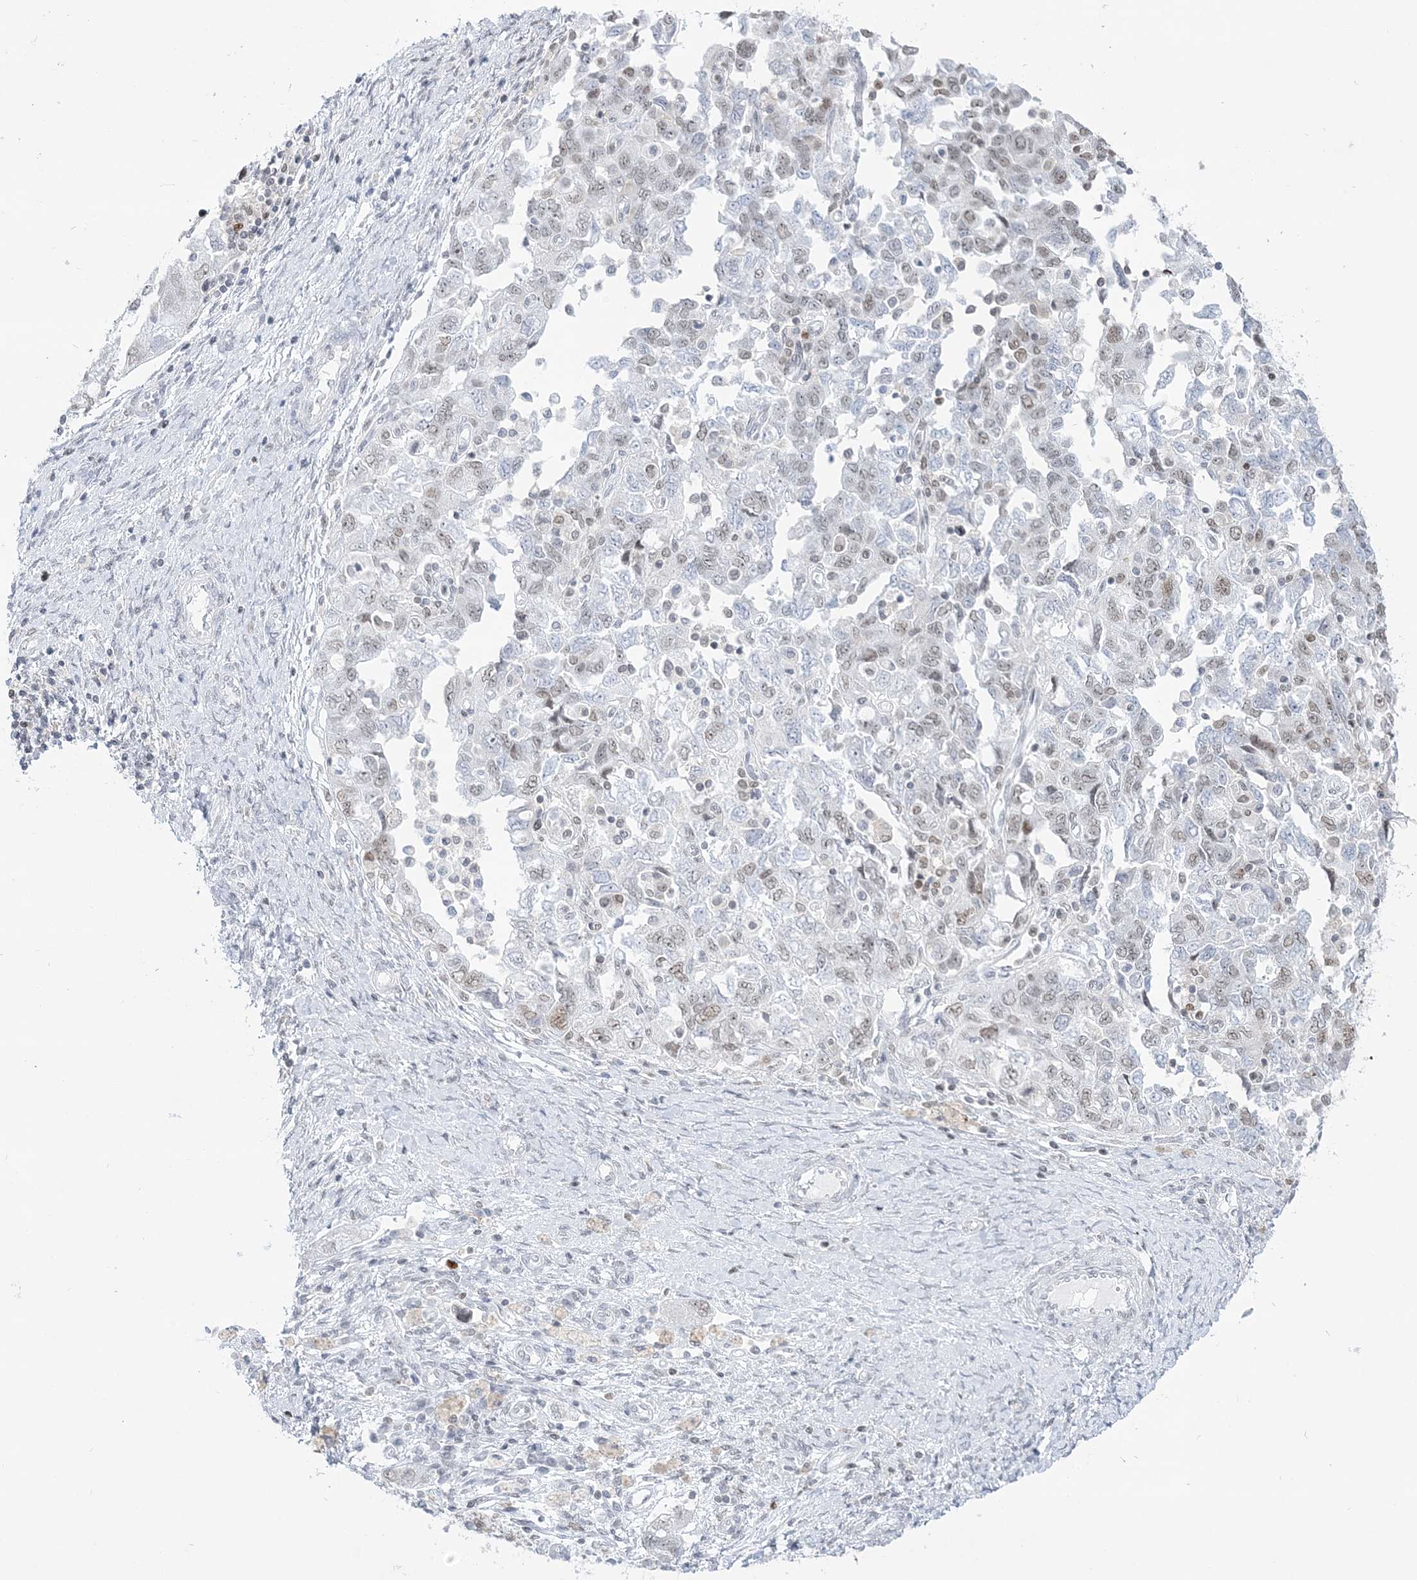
{"staining": {"intensity": "weak", "quantity": "<25%", "location": "nuclear"}, "tissue": "ovarian cancer", "cell_type": "Tumor cells", "image_type": "cancer", "snomed": [{"axis": "morphology", "description": "Carcinoma, NOS"}, {"axis": "morphology", "description": "Cystadenocarcinoma, serous, NOS"}, {"axis": "topography", "description": "Ovary"}], "caption": "This is an immunohistochemistry photomicrograph of ovarian carcinoma. There is no expression in tumor cells.", "gene": "DDX21", "patient": {"sex": "female", "age": 69}}